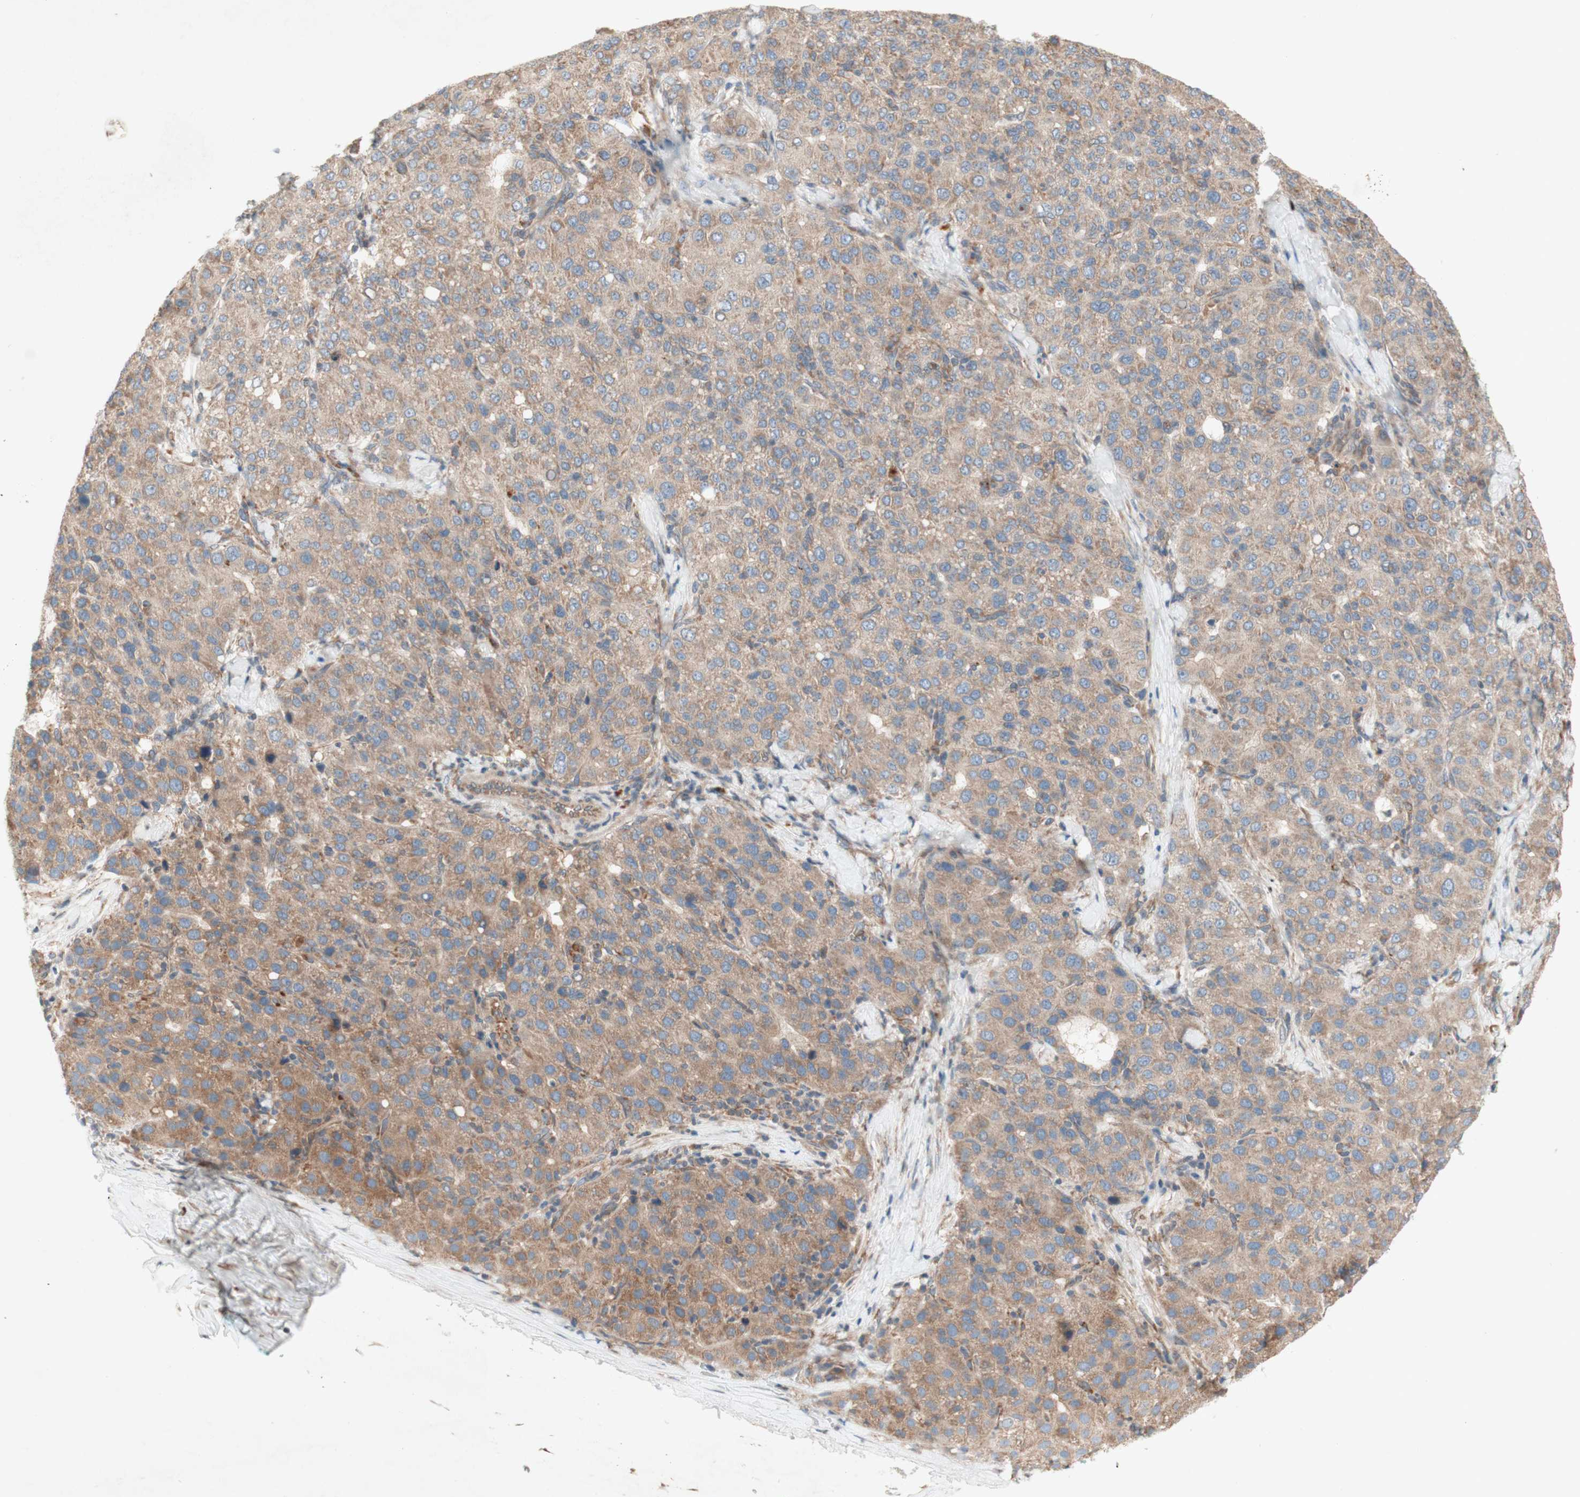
{"staining": {"intensity": "moderate", "quantity": ">75%", "location": "cytoplasmic/membranous"}, "tissue": "liver cancer", "cell_type": "Tumor cells", "image_type": "cancer", "snomed": [{"axis": "morphology", "description": "Carcinoma, Hepatocellular, NOS"}, {"axis": "topography", "description": "Liver"}], "caption": "Immunohistochemical staining of liver cancer (hepatocellular carcinoma) reveals medium levels of moderate cytoplasmic/membranous staining in approximately >75% of tumor cells.", "gene": "SOCS2", "patient": {"sex": "male", "age": 65}}